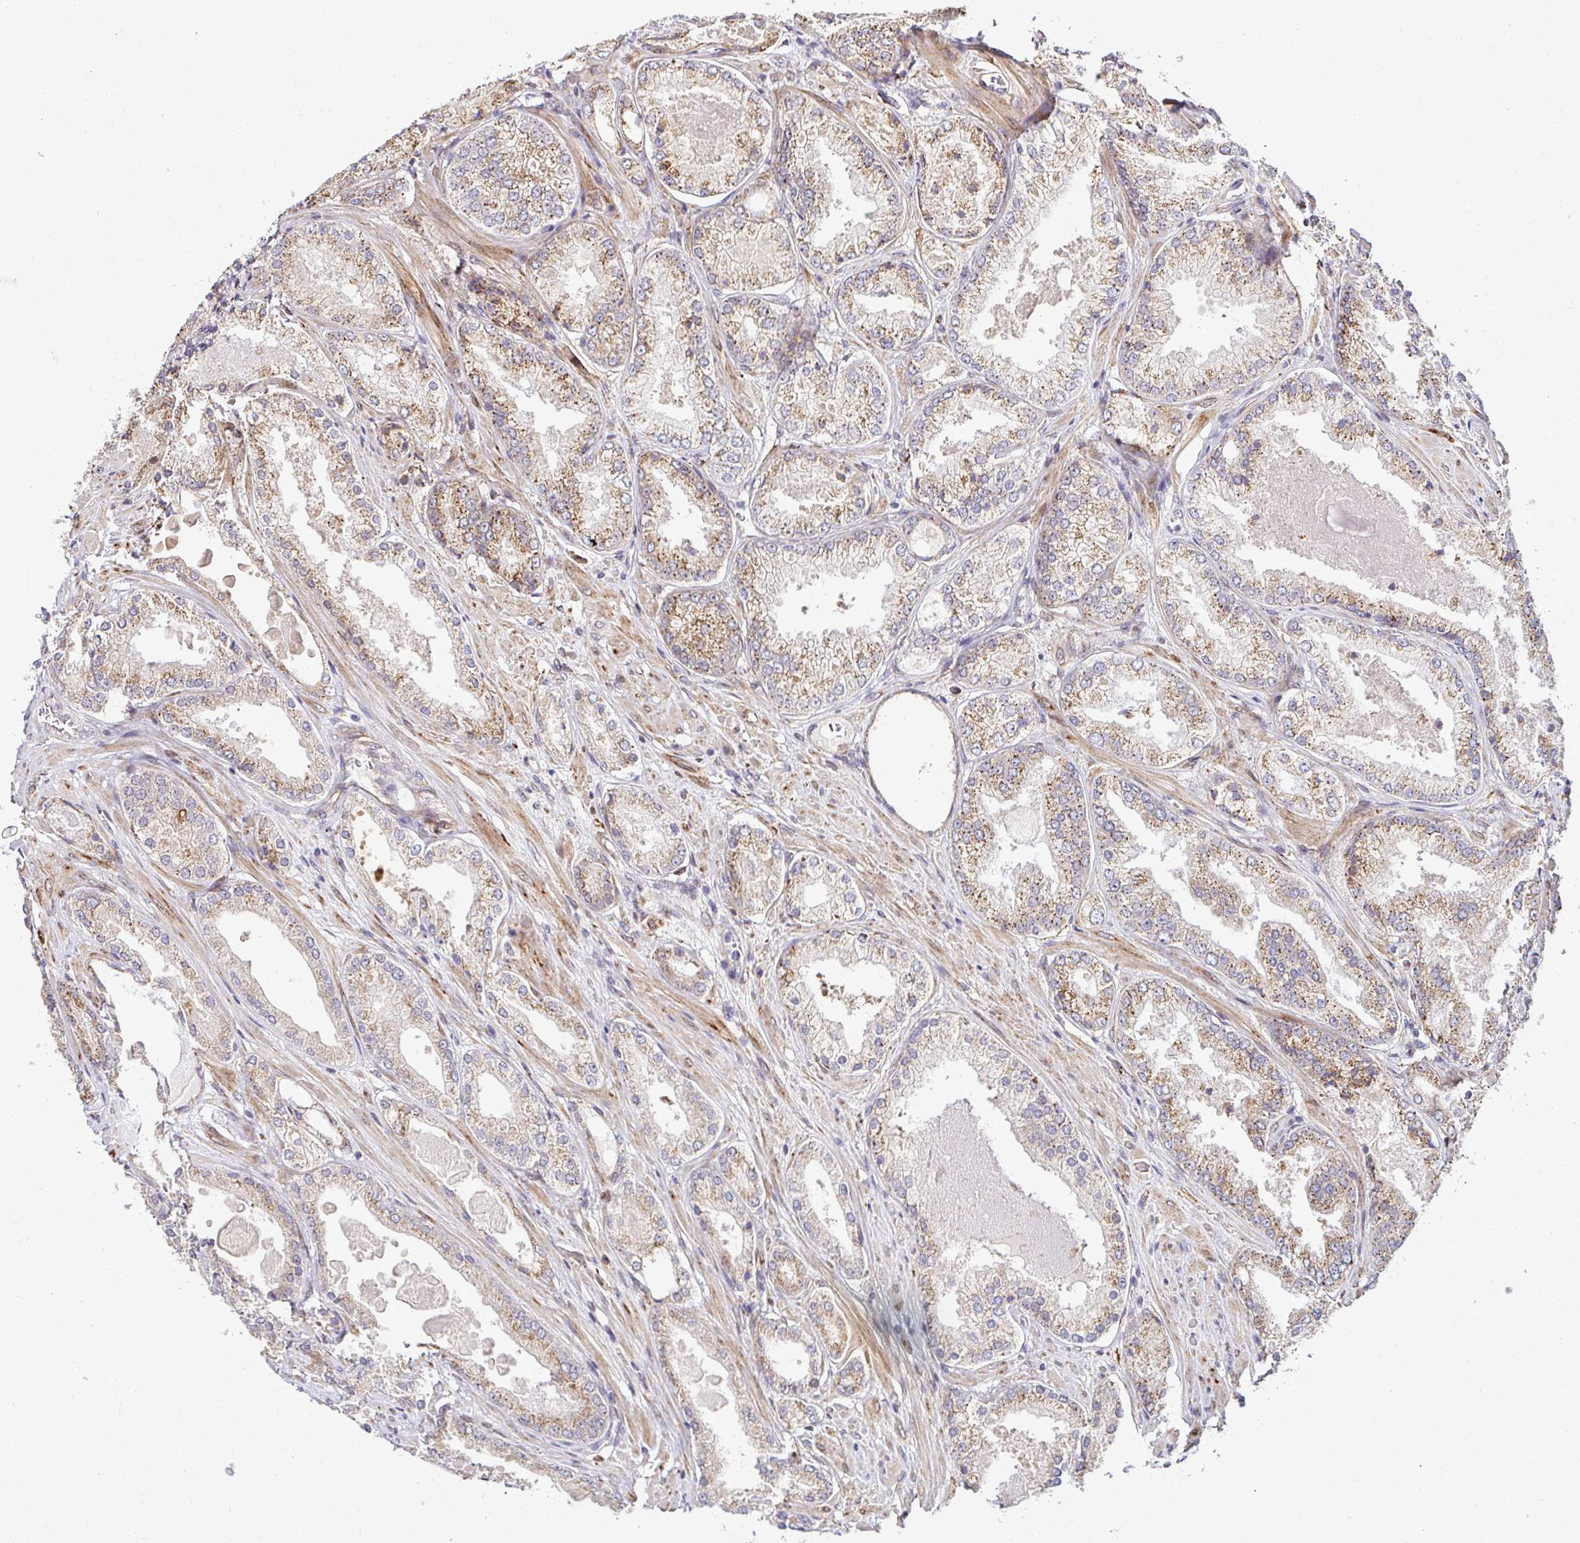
{"staining": {"intensity": "moderate", "quantity": ">75%", "location": "cytoplasmic/membranous"}, "tissue": "prostate cancer", "cell_type": "Tumor cells", "image_type": "cancer", "snomed": [{"axis": "morphology", "description": "Adenocarcinoma, Low grade"}, {"axis": "topography", "description": "Prostate"}], "caption": "A high-resolution photomicrograph shows immunohistochemistry staining of prostate cancer, which demonstrates moderate cytoplasmic/membranous staining in about >75% of tumor cells.", "gene": "HPS1", "patient": {"sex": "male", "age": 68}}